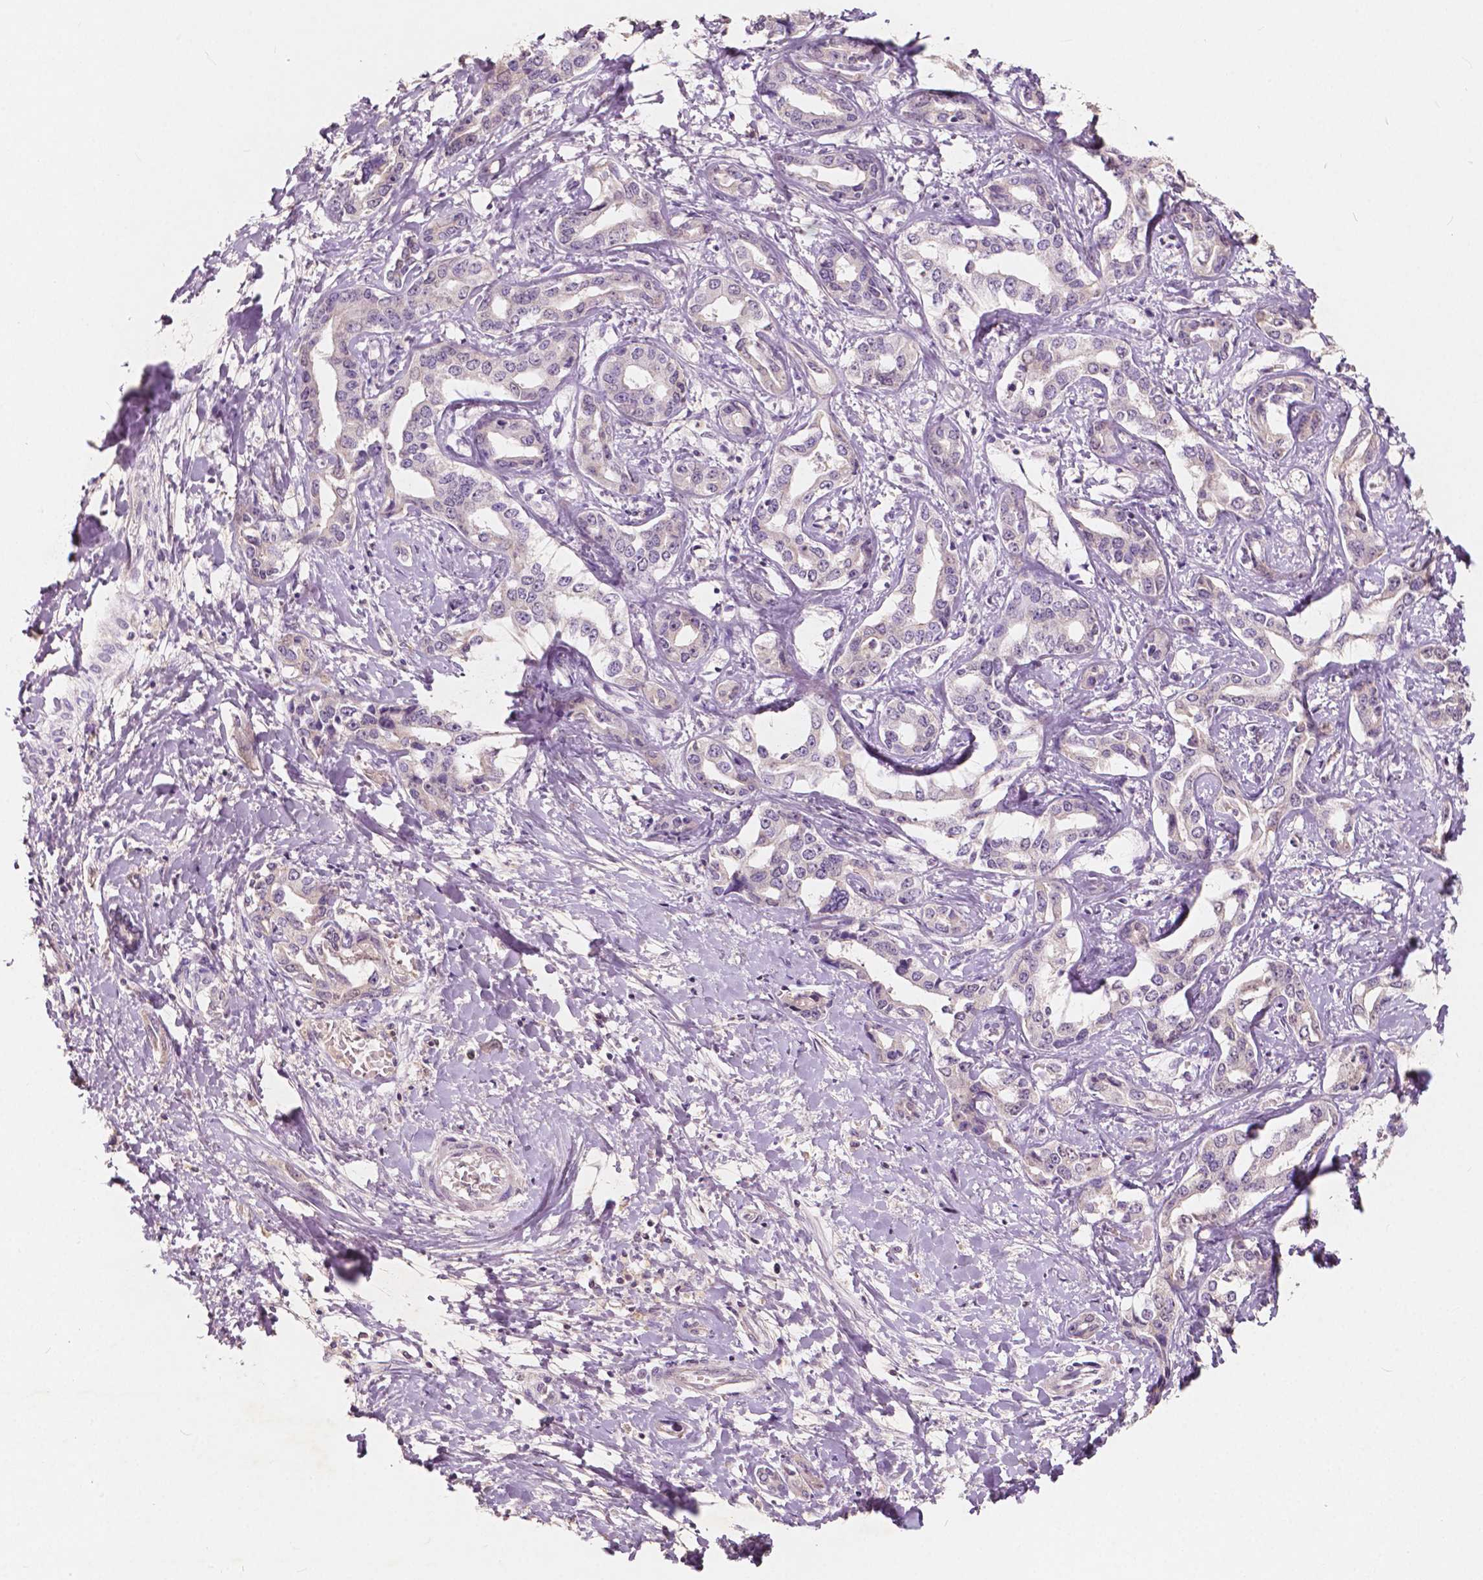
{"staining": {"intensity": "negative", "quantity": "none", "location": "none"}, "tissue": "liver cancer", "cell_type": "Tumor cells", "image_type": "cancer", "snomed": [{"axis": "morphology", "description": "Cholangiocarcinoma"}, {"axis": "topography", "description": "Liver"}], "caption": "IHC image of human liver cancer stained for a protein (brown), which reveals no expression in tumor cells.", "gene": "SOX15", "patient": {"sex": "male", "age": 59}}